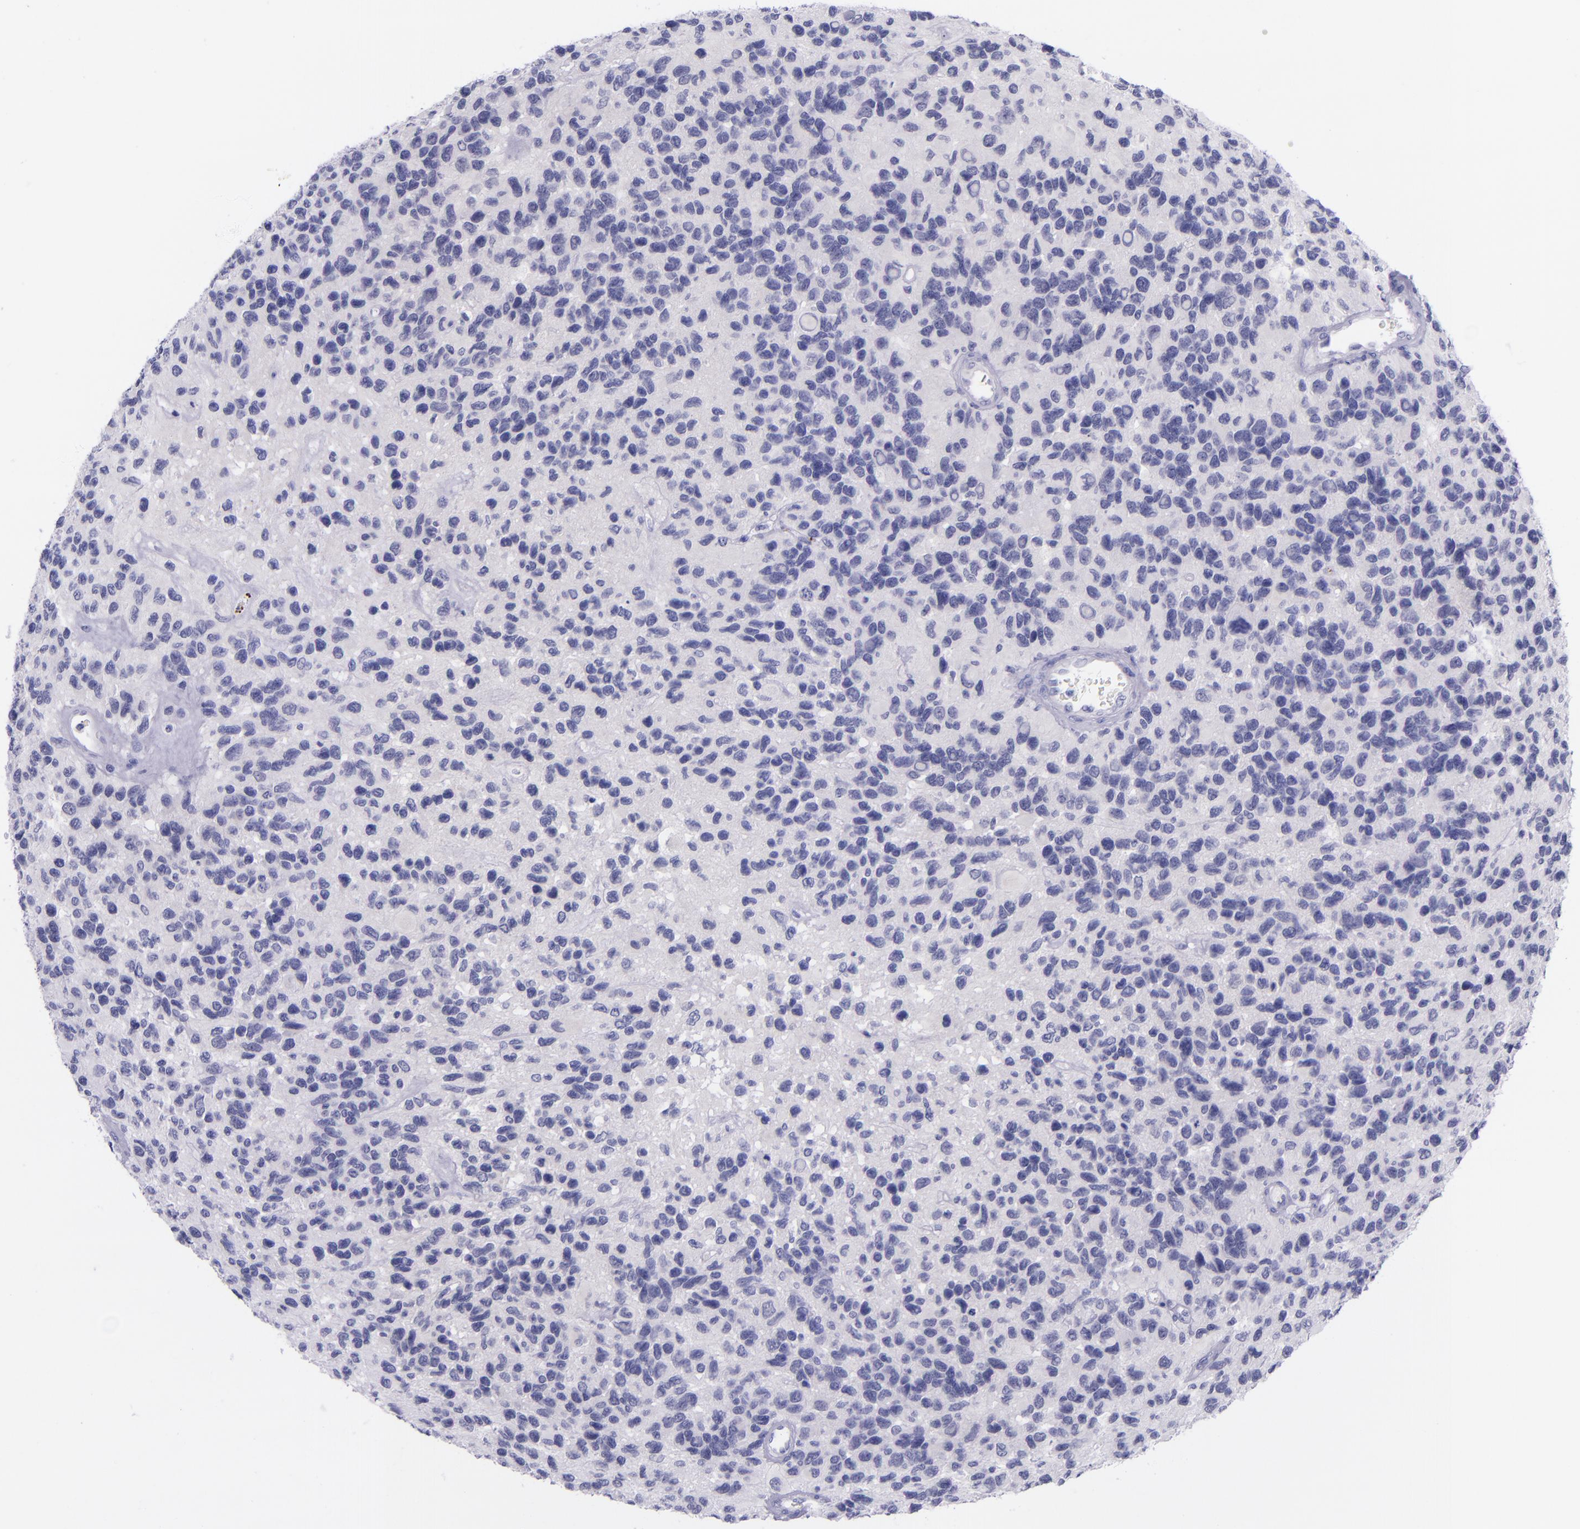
{"staining": {"intensity": "negative", "quantity": "none", "location": "none"}, "tissue": "glioma", "cell_type": "Tumor cells", "image_type": "cancer", "snomed": [{"axis": "morphology", "description": "Glioma, malignant, High grade"}, {"axis": "topography", "description": "Brain"}], "caption": "Immunohistochemistry of glioma demonstrates no expression in tumor cells.", "gene": "SELE", "patient": {"sex": "male", "age": 77}}